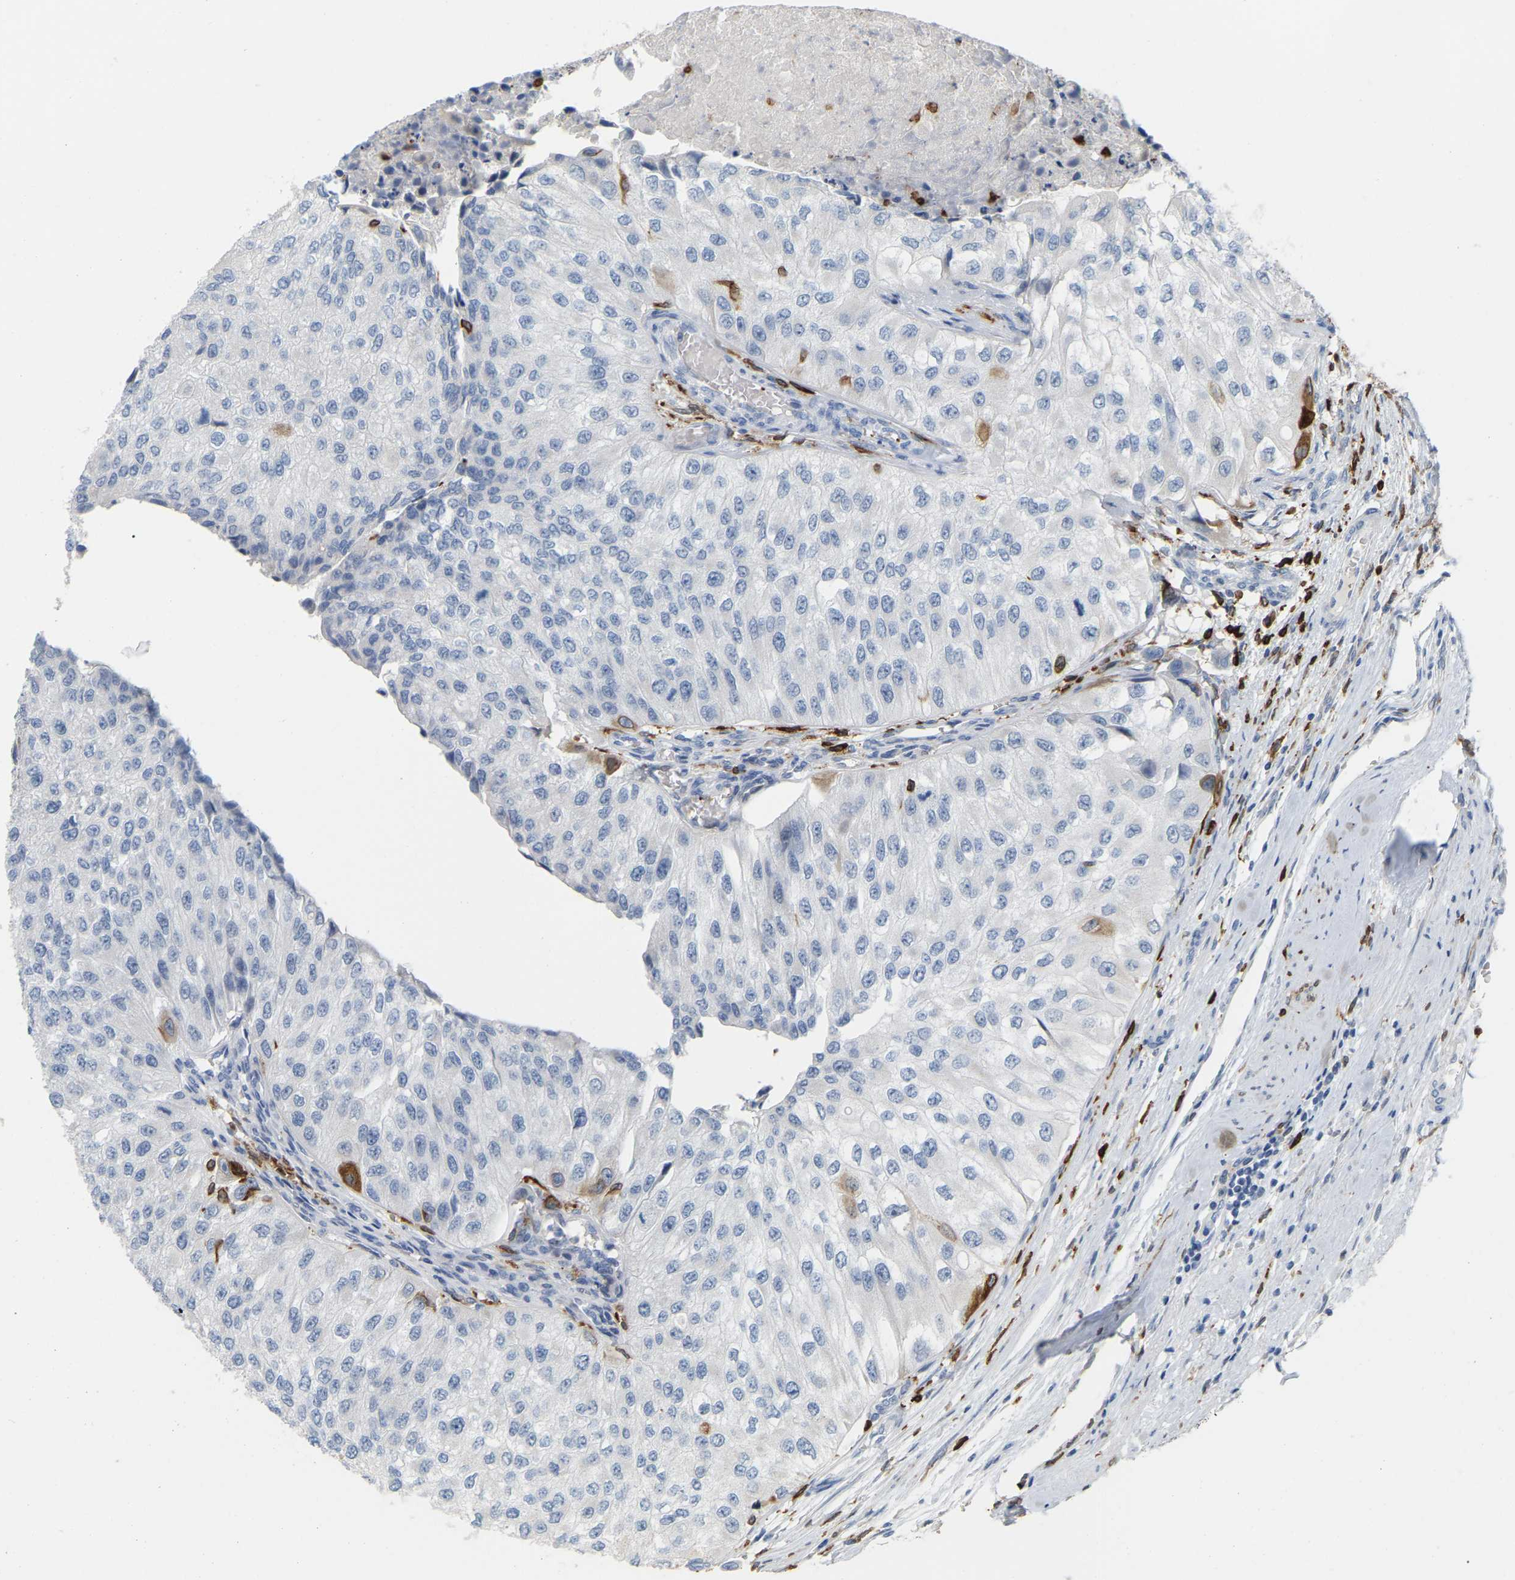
{"staining": {"intensity": "moderate", "quantity": "<25%", "location": "cytoplasmic/membranous"}, "tissue": "urothelial cancer", "cell_type": "Tumor cells", "image_type": "cancer", "snomed": [{"axis": "morphology", "description": "Urothelial carcinoma, High grade"}, {"axis": "topography", "description": "Kidney"}, {"axis": "topography", "description": "Urinary bladder"}], "caption": "This micrograph exhibits urothelial cancer stained with IHC to label a protein in brown. The cytoplasmic/membranous of tumor cells show moderate positivity for the protein. Nuclei are counter-stained blue.", "gene": "PTGS1", "patient": {"sex": "male", "age": 77}}